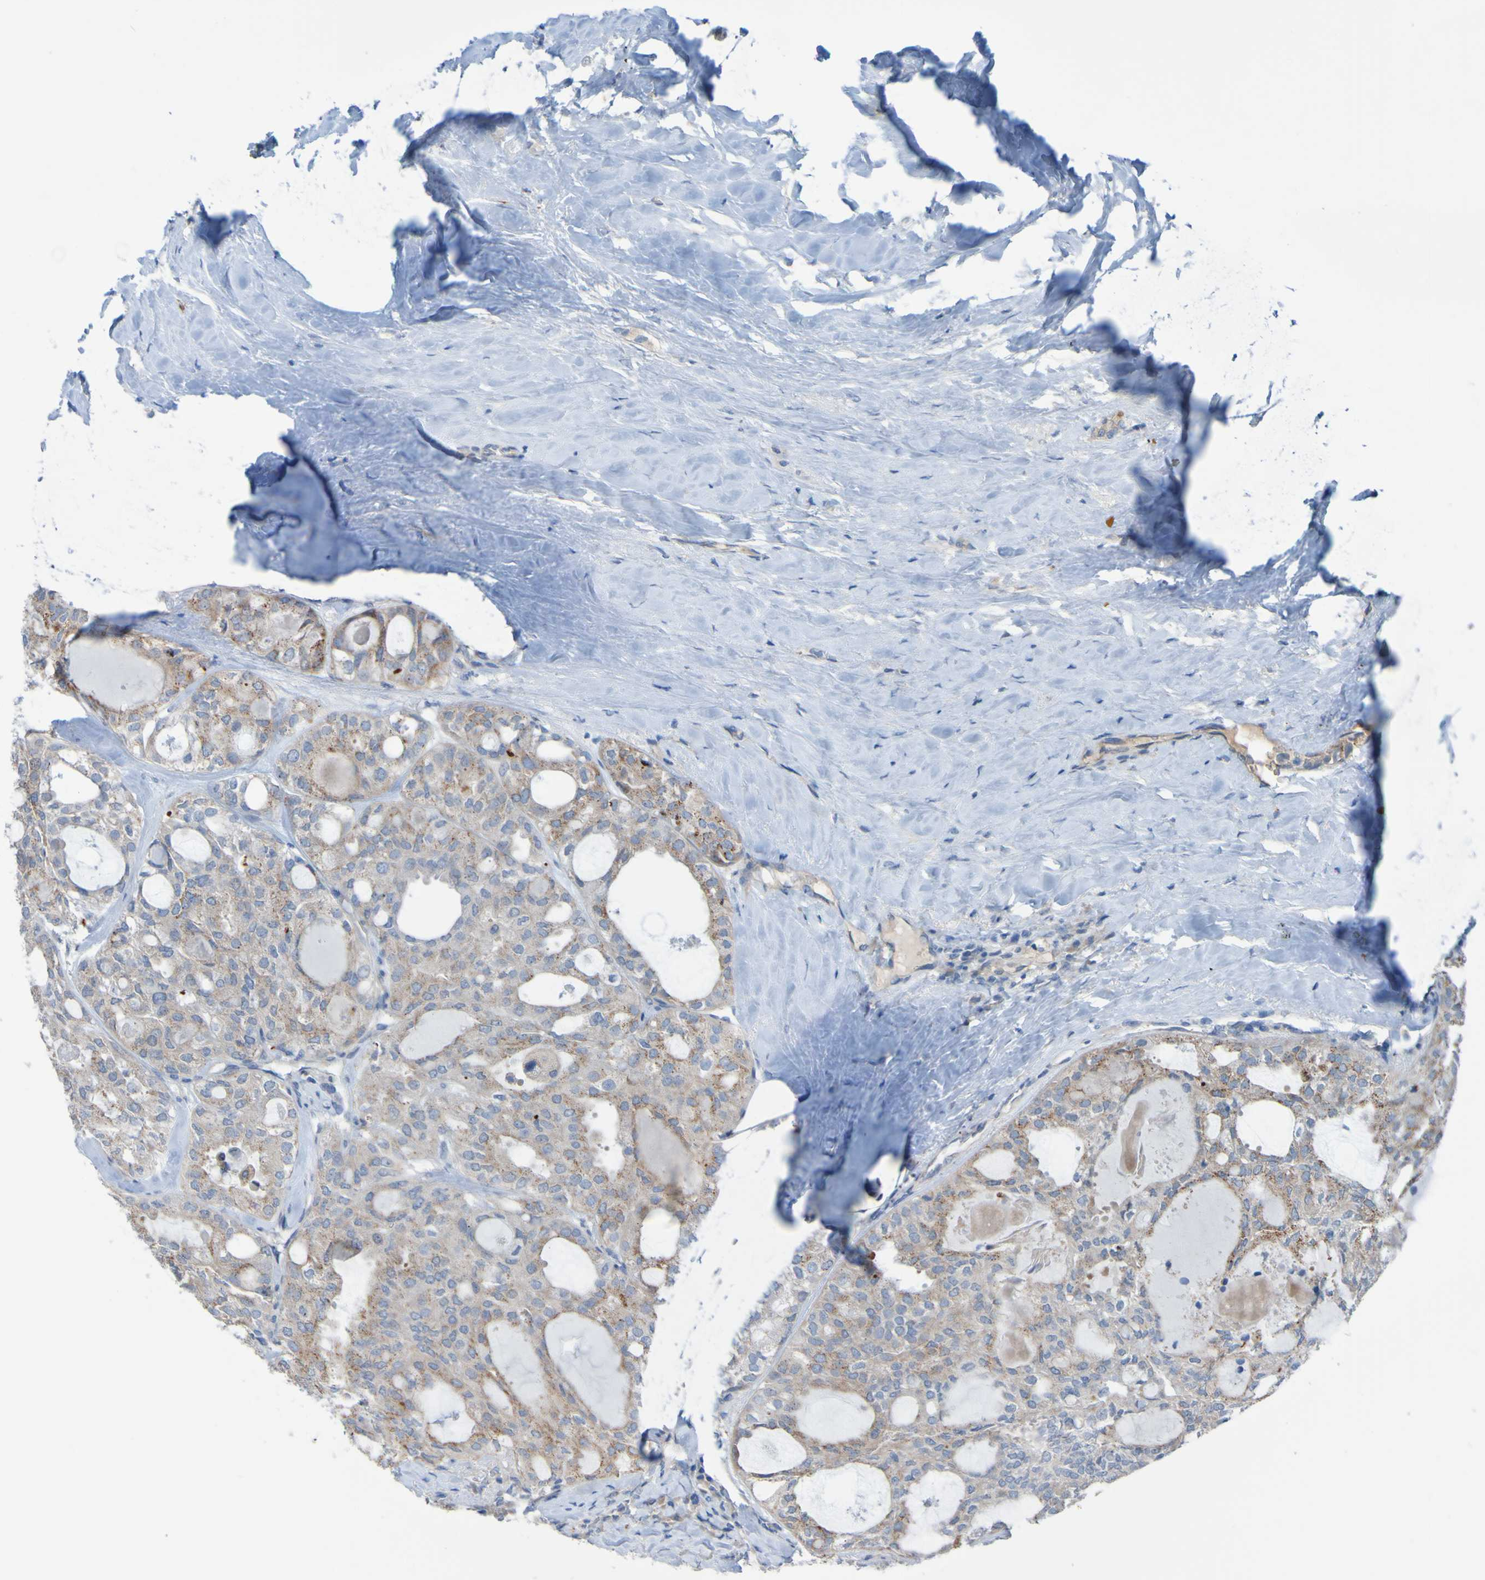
{"staining": {"intensity": "weak", "quantity": "25%-75%", "location": "cytoplasmic/membranous"}, "tissue": "thyroid cancer", "cell_type": "Tumor cells", "image_type": "cancer", "snomed": [{"axis": "morphology", "description": "Follicular adenoma carcinoma, NOS"}, {"axis": "topography", "description": "Thyroid gland"}], "caption": "Protein expression analysis of thyroid cancer demonstrates weak cytoplasmic/membranous staining in about 25%-75% of tumor cells.", "gene": "NPRL3", "patient": {"sex": "male", "age": 75}}